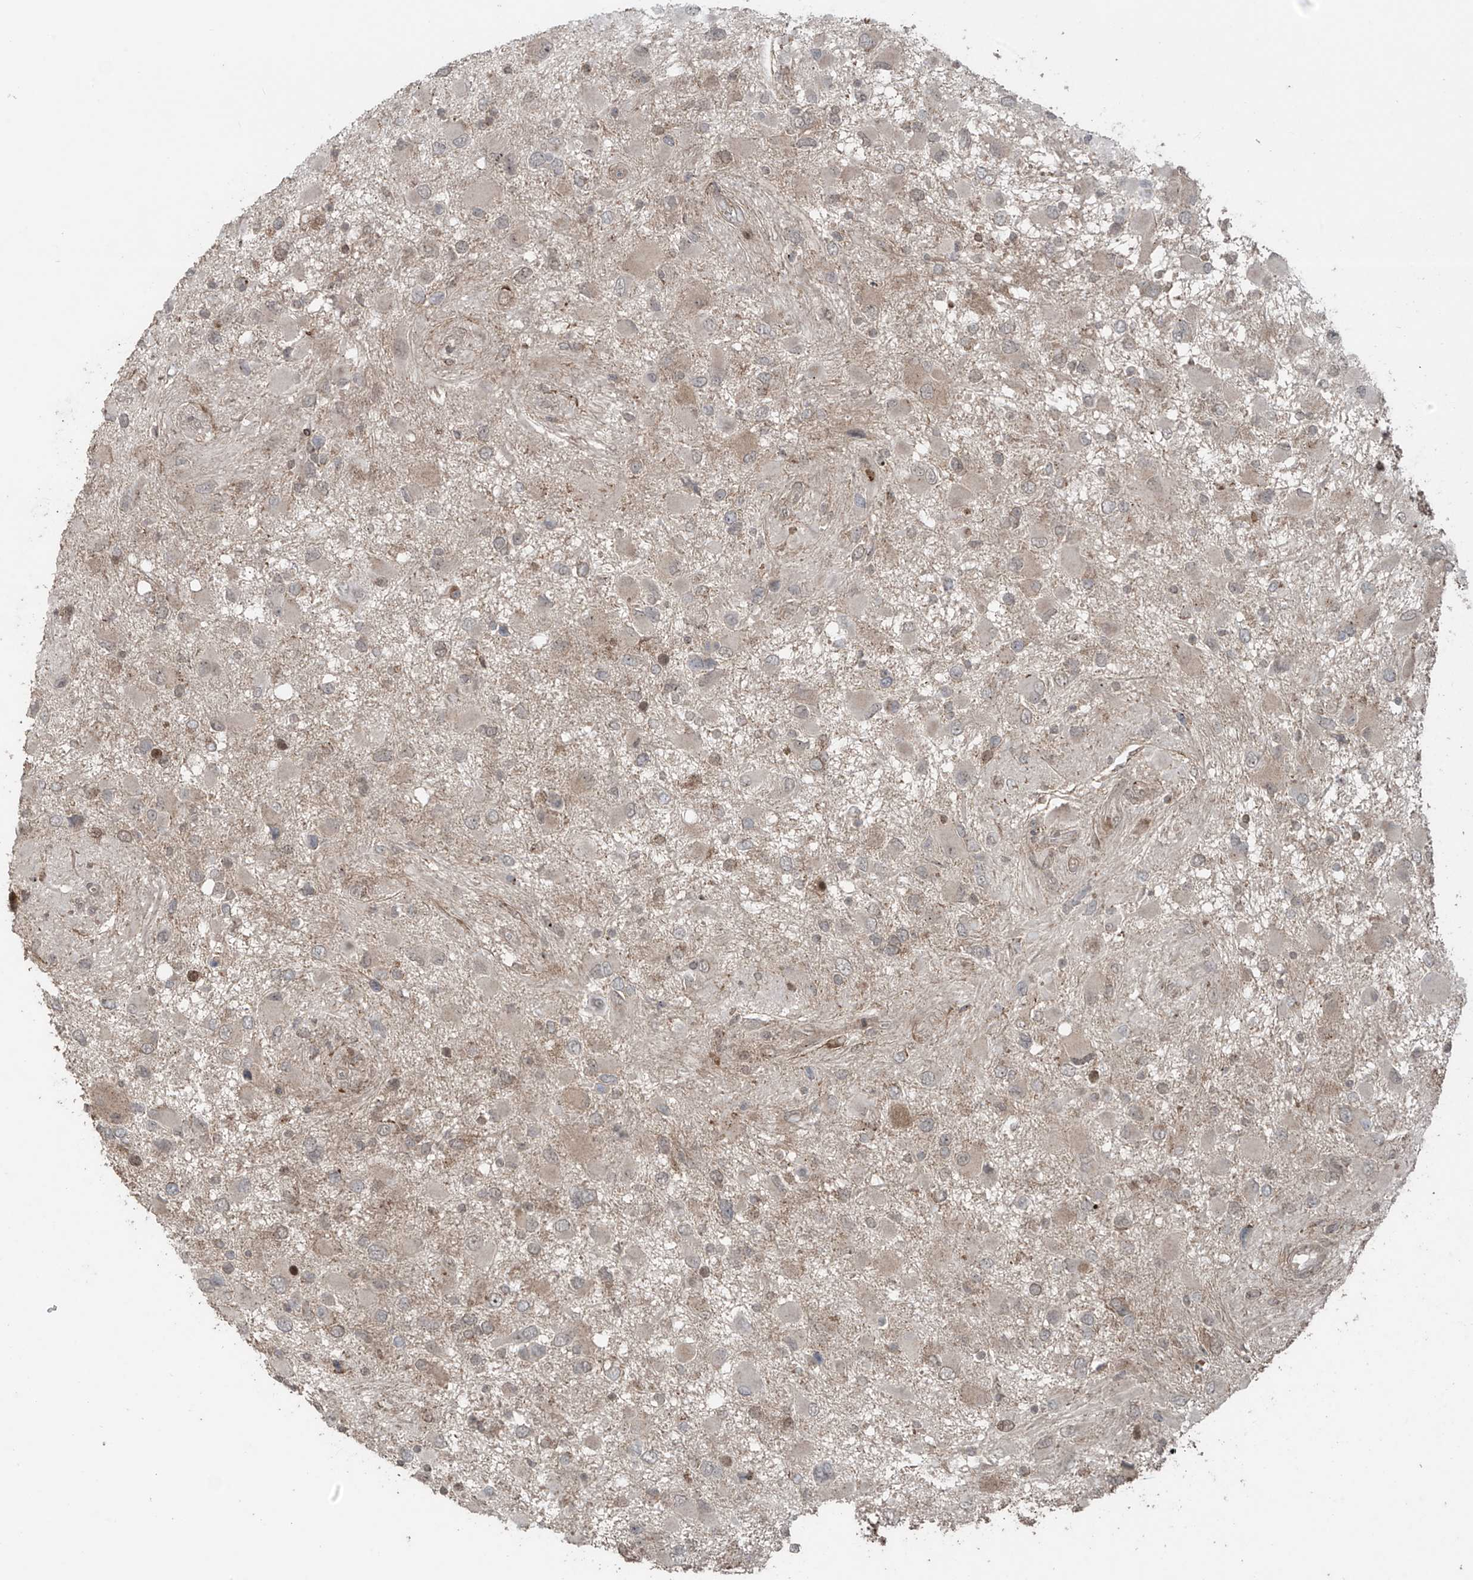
{"staining": {"intensity": "weak", "quantity": "<25%", "location": "cytoplasmic/membranous"}, "tissue": "glioma", "cell_type": "Tumor cells", "image_type": "cancer", "snomed": [{"axis": "morphology", "description": "Glioma, malignant, High grade"}, {"axis": "topography", "description": "Brain"}], "caption": "Immunohistochemistry (IHC) of human glioma displays no expression in tumor cells.", "gene": "PGPEP1", "patient": {"sex": "male", "age": 53}}